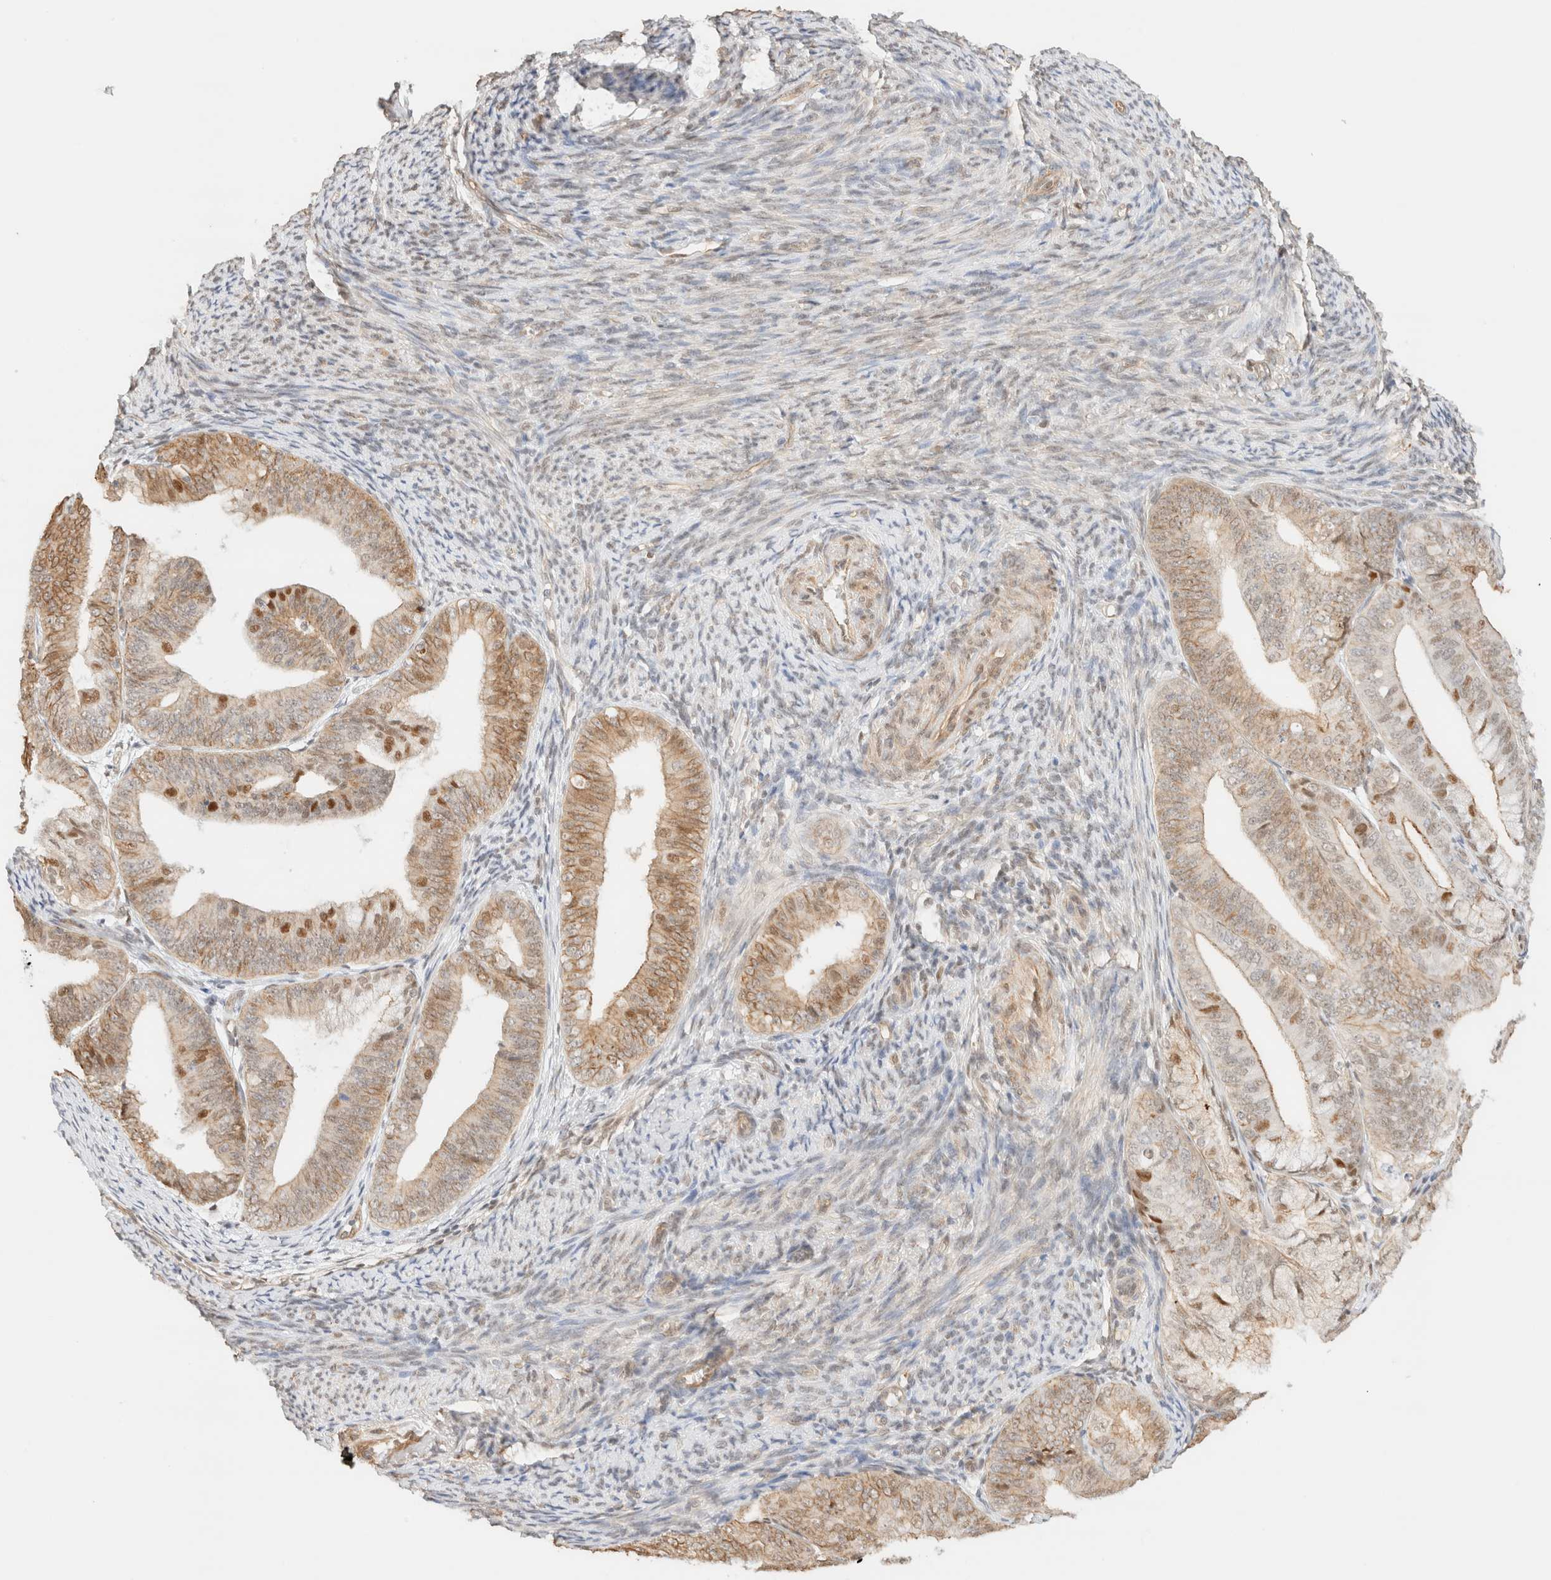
{"staining": {"intensity": "moderate", "quantity": ">75%", "location": "cytoplasmic/membranous,nuclear"}, "tissue": "endometrial cancer", "cell_type": "Tumor cells", "image_type": "cancer", "snomed": [{"axis": "morphology", "description": "Adenocarcinoma, NOS"}, {"axis": "topography", "description": "Endometrium"}], "caption": "This histopathology image reveals endometrial cancer (adenocarcinoma) stained with IHC to label a protein in brown. The cytoplasmic/membranous and nuclear of tumor cells show moderate positivity for the protein. Nuclei are counter-stained blue.", "gene": "ARID5A", "patient": {"sex": "female", "age": 63}}